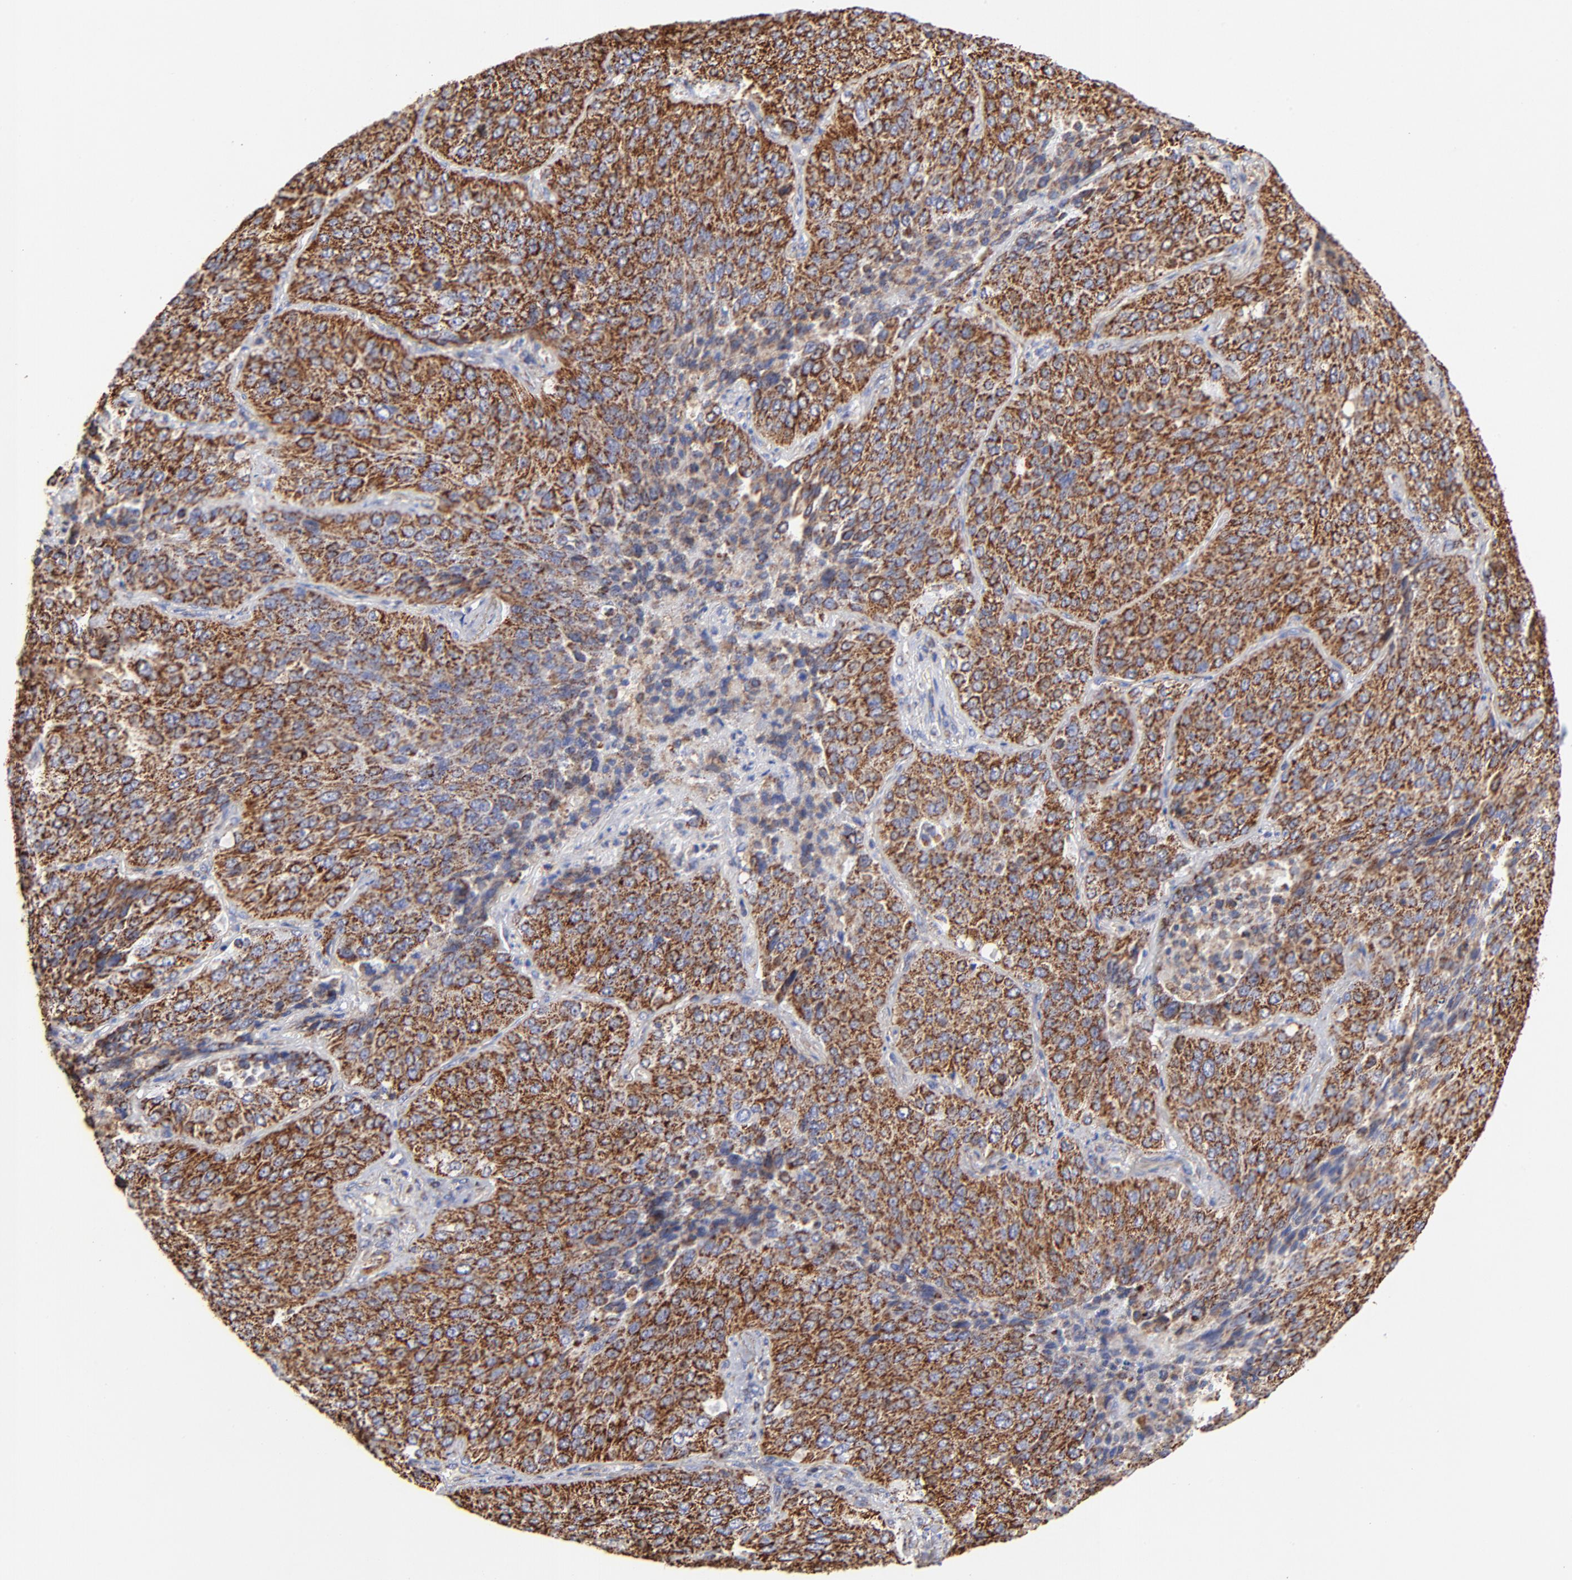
{"staining": {"intensity": "strong", "quantity": ">75%", "location": "cytoplasmic/membranous"}, "tissue": "lung cancer", "cell_type": "Tumor cells", "image_type": "cancer", "snomed": [{"axis": "morphology", "description": "Squamous cell carcinoma, NOS"}, {"axis": "topography", "description": "Lung"}], "caption": "Protein staining by IHC demonstrates strong cytoplasmic/membranous staining in about >75% of tumor cells in squamous cell carcinoma (lung).", "gene": "PHB1", "patient": {"sex": "male", "age": 54}}